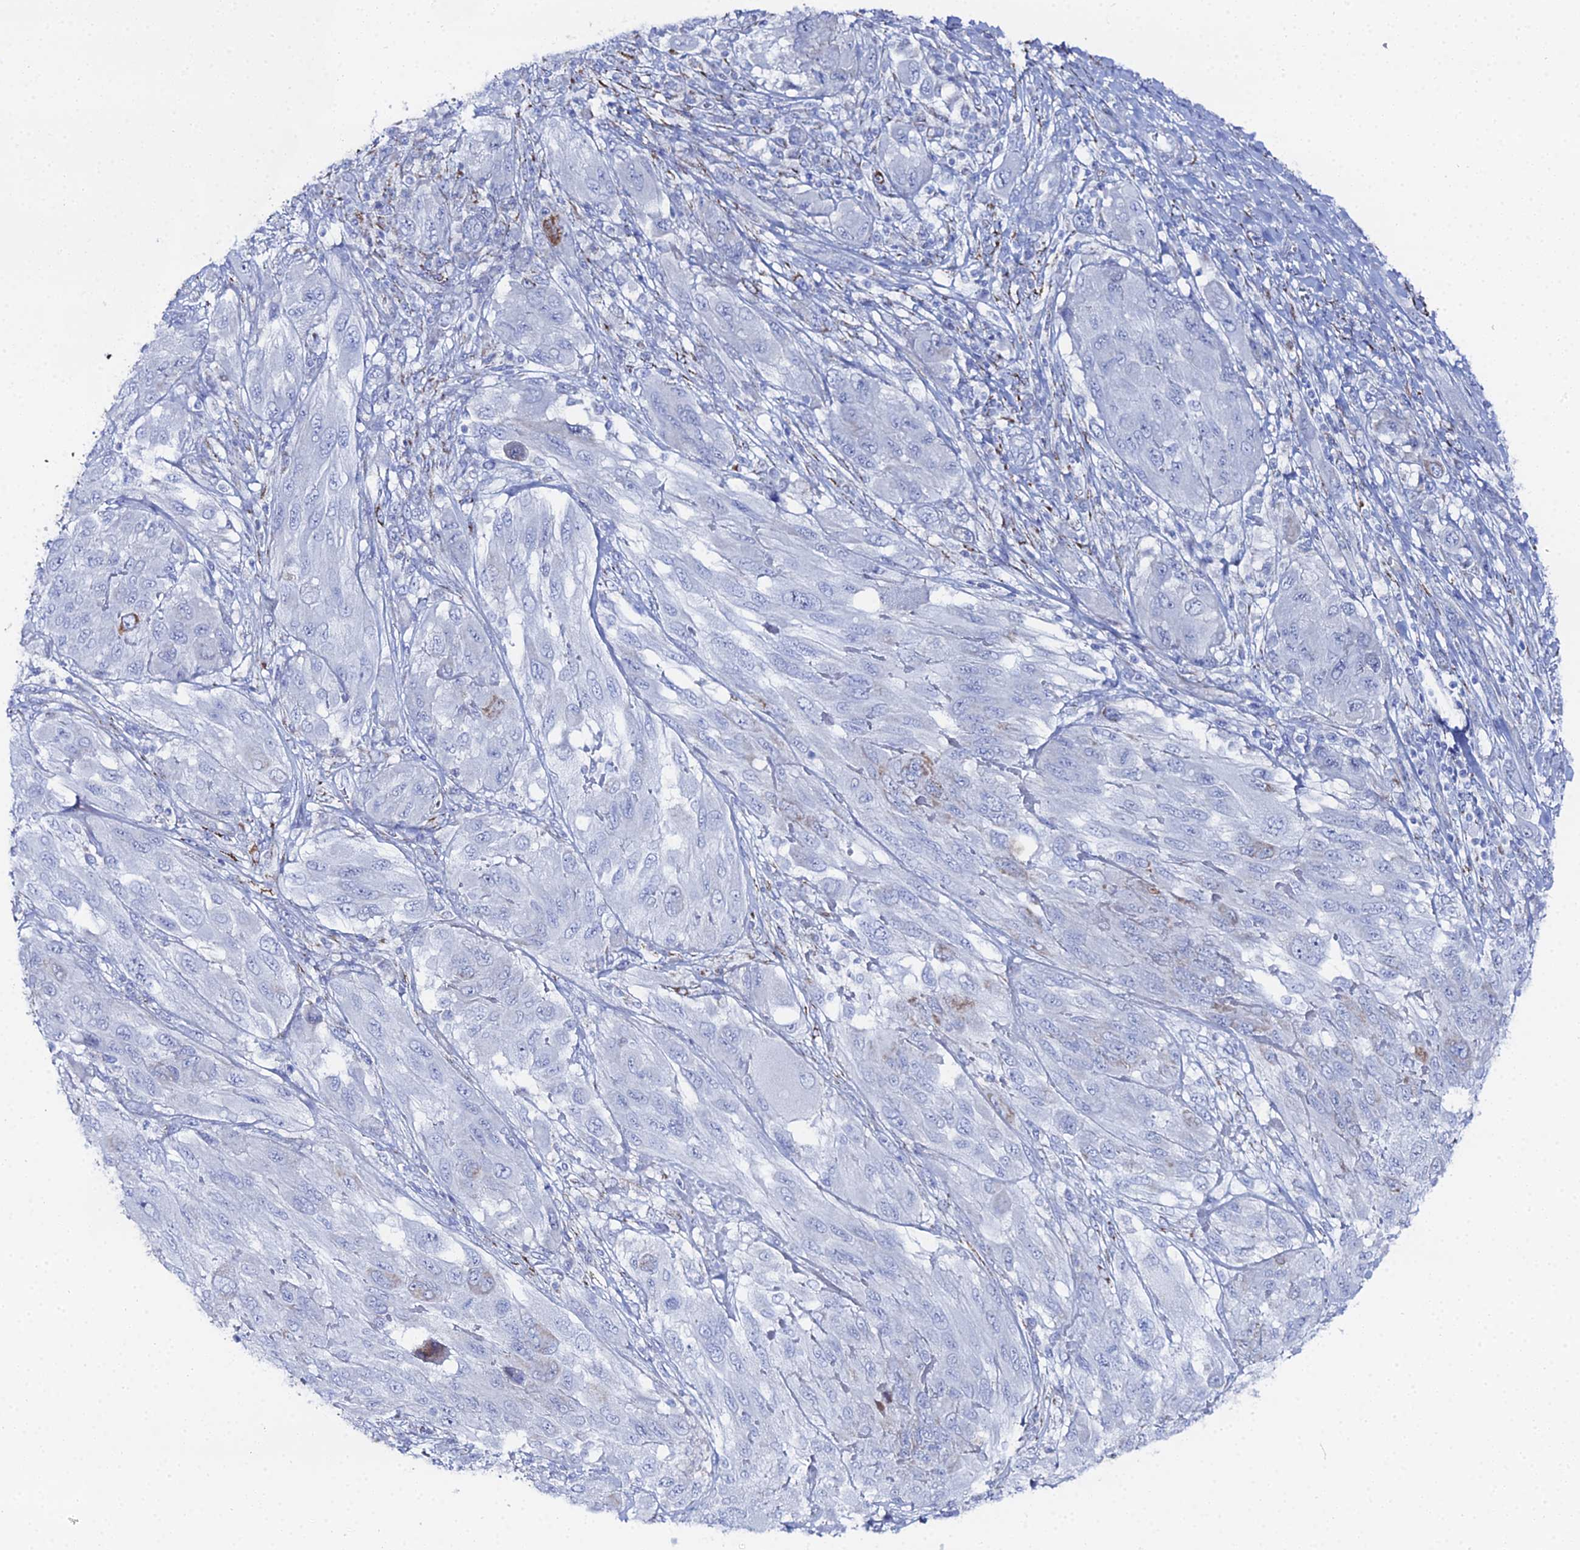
{"staining": {"intensity": "negative", "quantity": "none", "location": "none"}, "tissue": "melanoma", "cell_type": "Tumor cells", "image_type": "cancer", "snomed": [{"axis": "morphology", "description": "Malignant melanoma, NOS"}, {"axis": "topography", "description": "Skin"}], "caption": "High power microscopy micrograph of an IHC image of malignant melanoma, revealing no significant positivity in tumor cells. (DAB immunohistochemistry, high magnification).", "gene": "DHX34", "patient": {"sex": "female", "age": 91}}